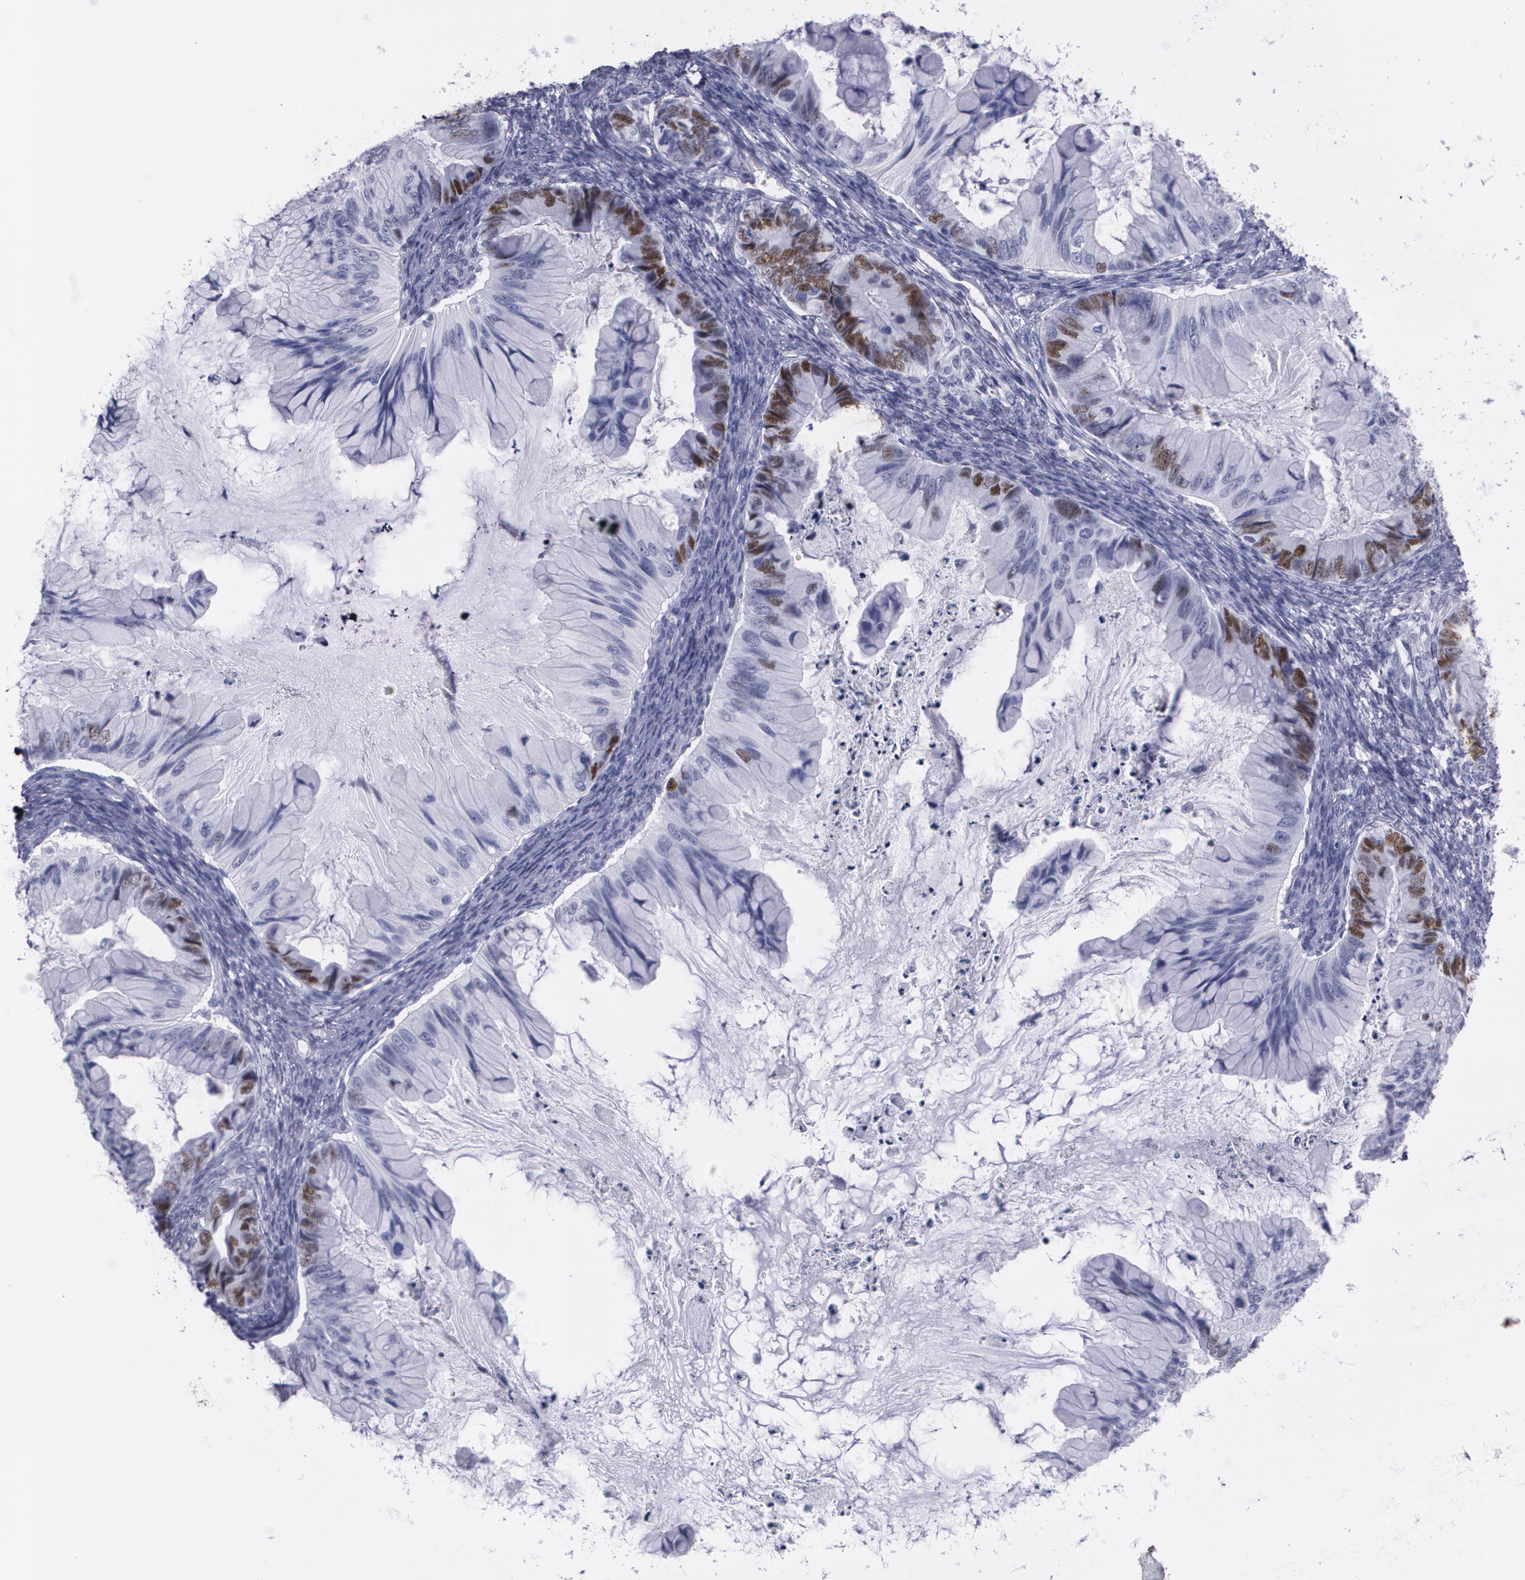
{"staining": {"intensity": "weak", "quantity": "<25%", "location": "nuclear"}, "tissue": "ovarian cancer", "cell_type": "Tumor cells", "image_type": "cancer", "snomed": [{"axis": "morphology", "description": "Cystadenocarcinoma, mucinous, NOS"}, {"axis": "topography", "description": "Ovary"}], "caption": "This is an IHC histopathology image of human mucinous cystadenocarcinoma (ovarian). There is no positivity in tumor cells.", "gene": "TP53", "patient": {"sex": "female", "age": 36}}